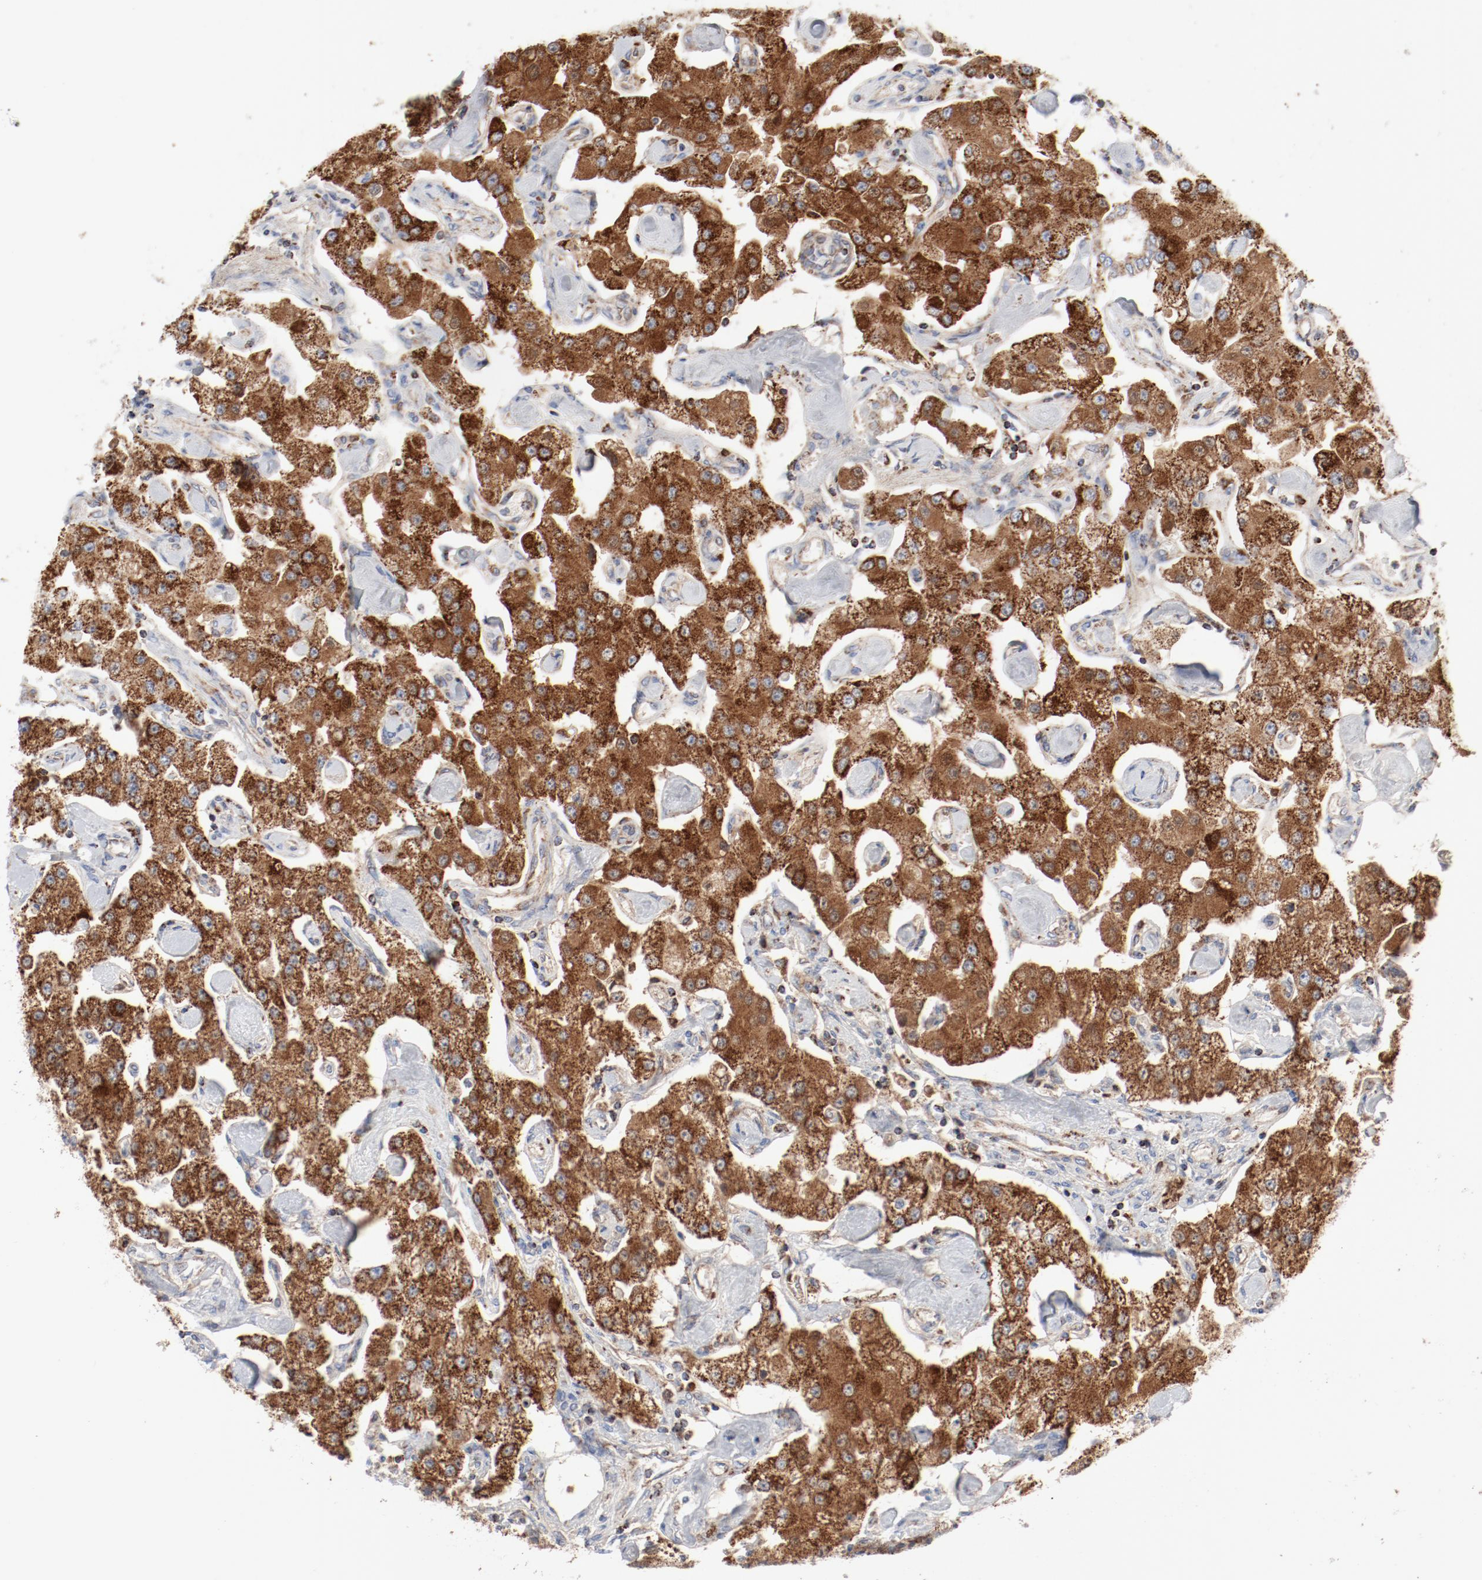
{"staining": {"intensity": "strong", "quantity": ">75%", "location": "cytoplasmic/membranous"}, "tissue": "carcinoid", "cell_type": "Tumor cells", "image_type": "cancer", "snomed": [{"axis": "morphology", "description": "Carcinoid, malignant, NOS"}, {"axis": "topography", "description": "Pancreas"}], "caption": "A brown stain labels strong cytoplasmic/membranous positivity of a protein in malignant carcinoid tumor cells. (DAB IHC with brightfield microscopy, high magnification).", "gene": "SETD3", "patient": {"sex": "male", "age": 41}}